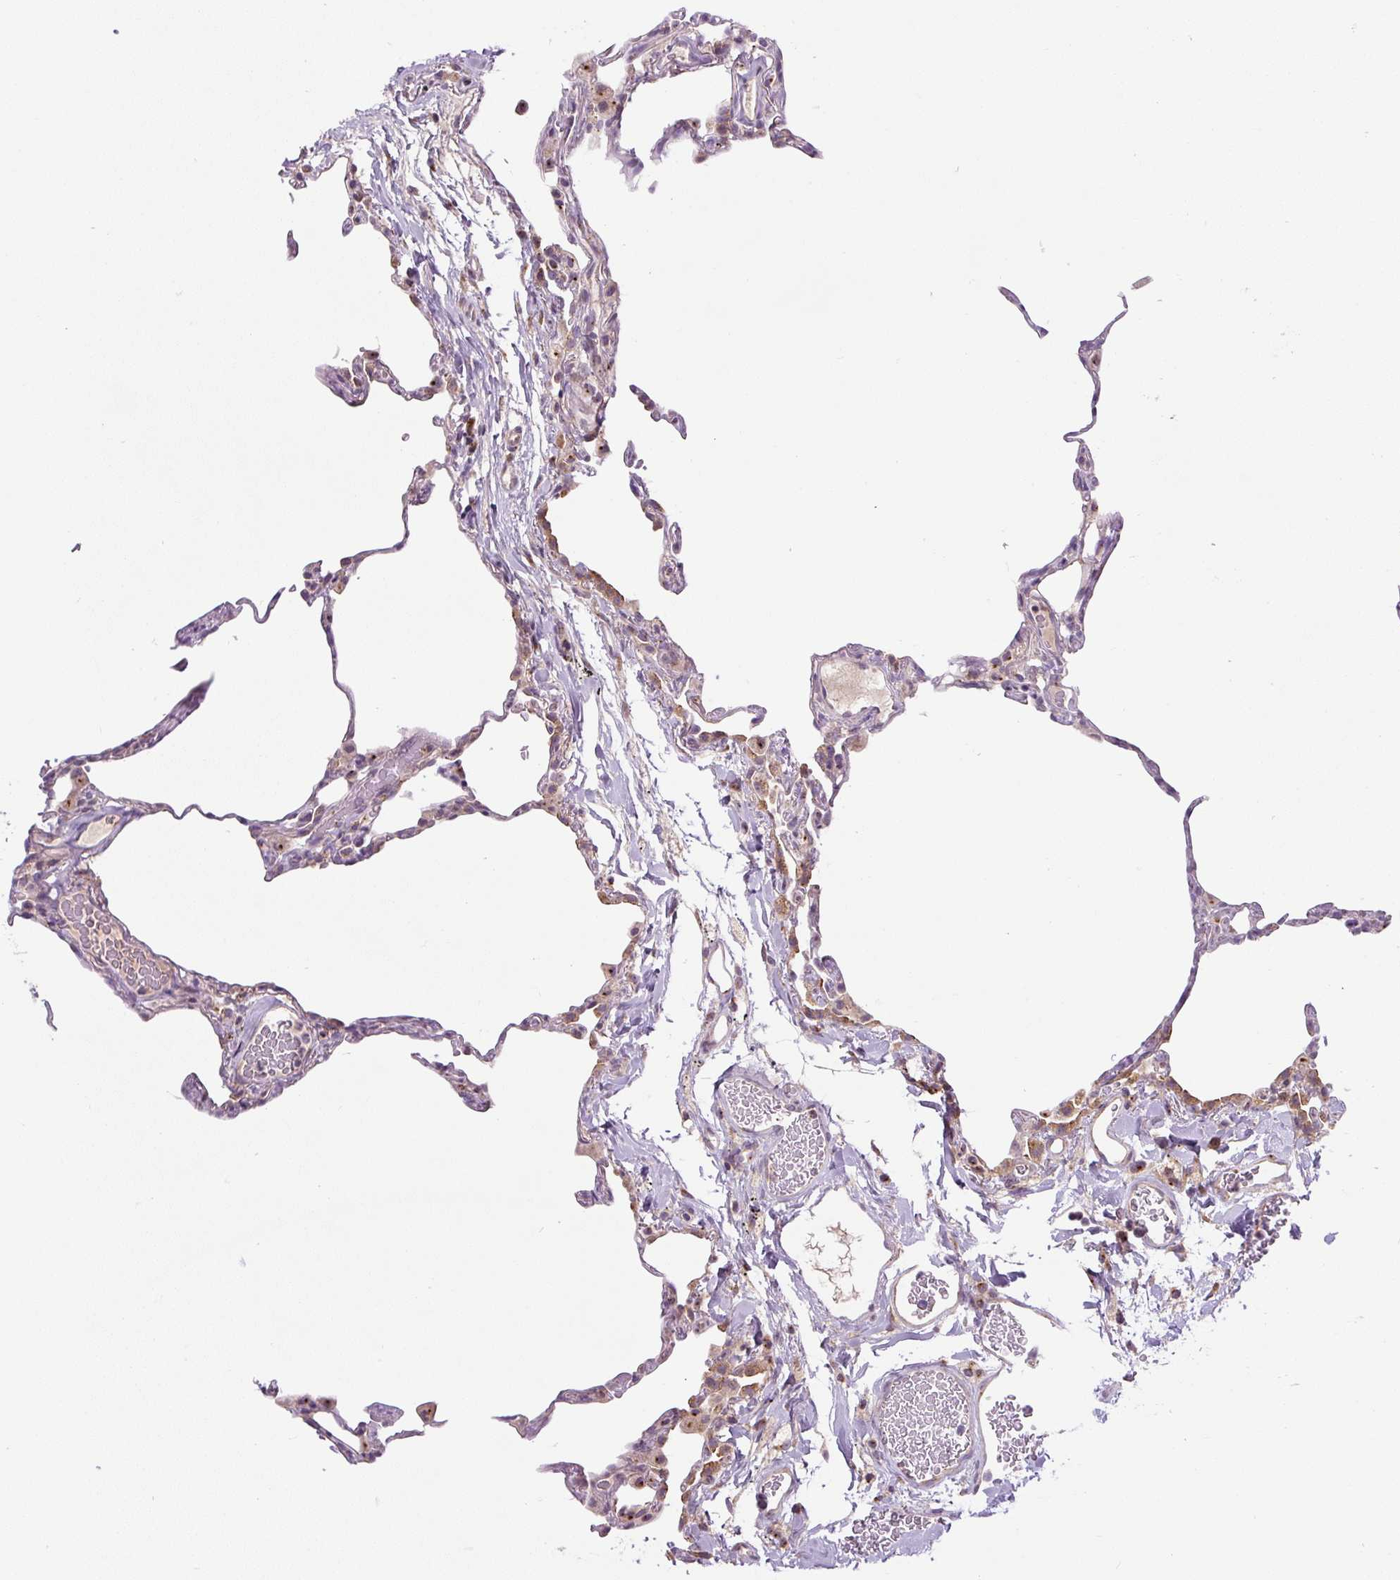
{"staining": {"intensity": "moderate", "quantity": "<25%", "location": "cytoplasmic/membranous"}, "tissue": "lung", "cell_type": "Alveolar cells", "image_type": "normal", "snomed": [{"axis": "morphology", "description": "Normal tissue, NOS"}, {"axis": "topography", "description": "Lung"}], "caption": "Immunohistochemistry (IHC) histopathology image of benign lung: human lung stained using IHC shows low levels of moderate protein expression localized specifically in the cytoplasmic/membranous of alveolar cells, appearing as a cytoplasmic/membranous brown color.", "gene": "PCM1", "patient": {"sex": "female", "age": 57}}